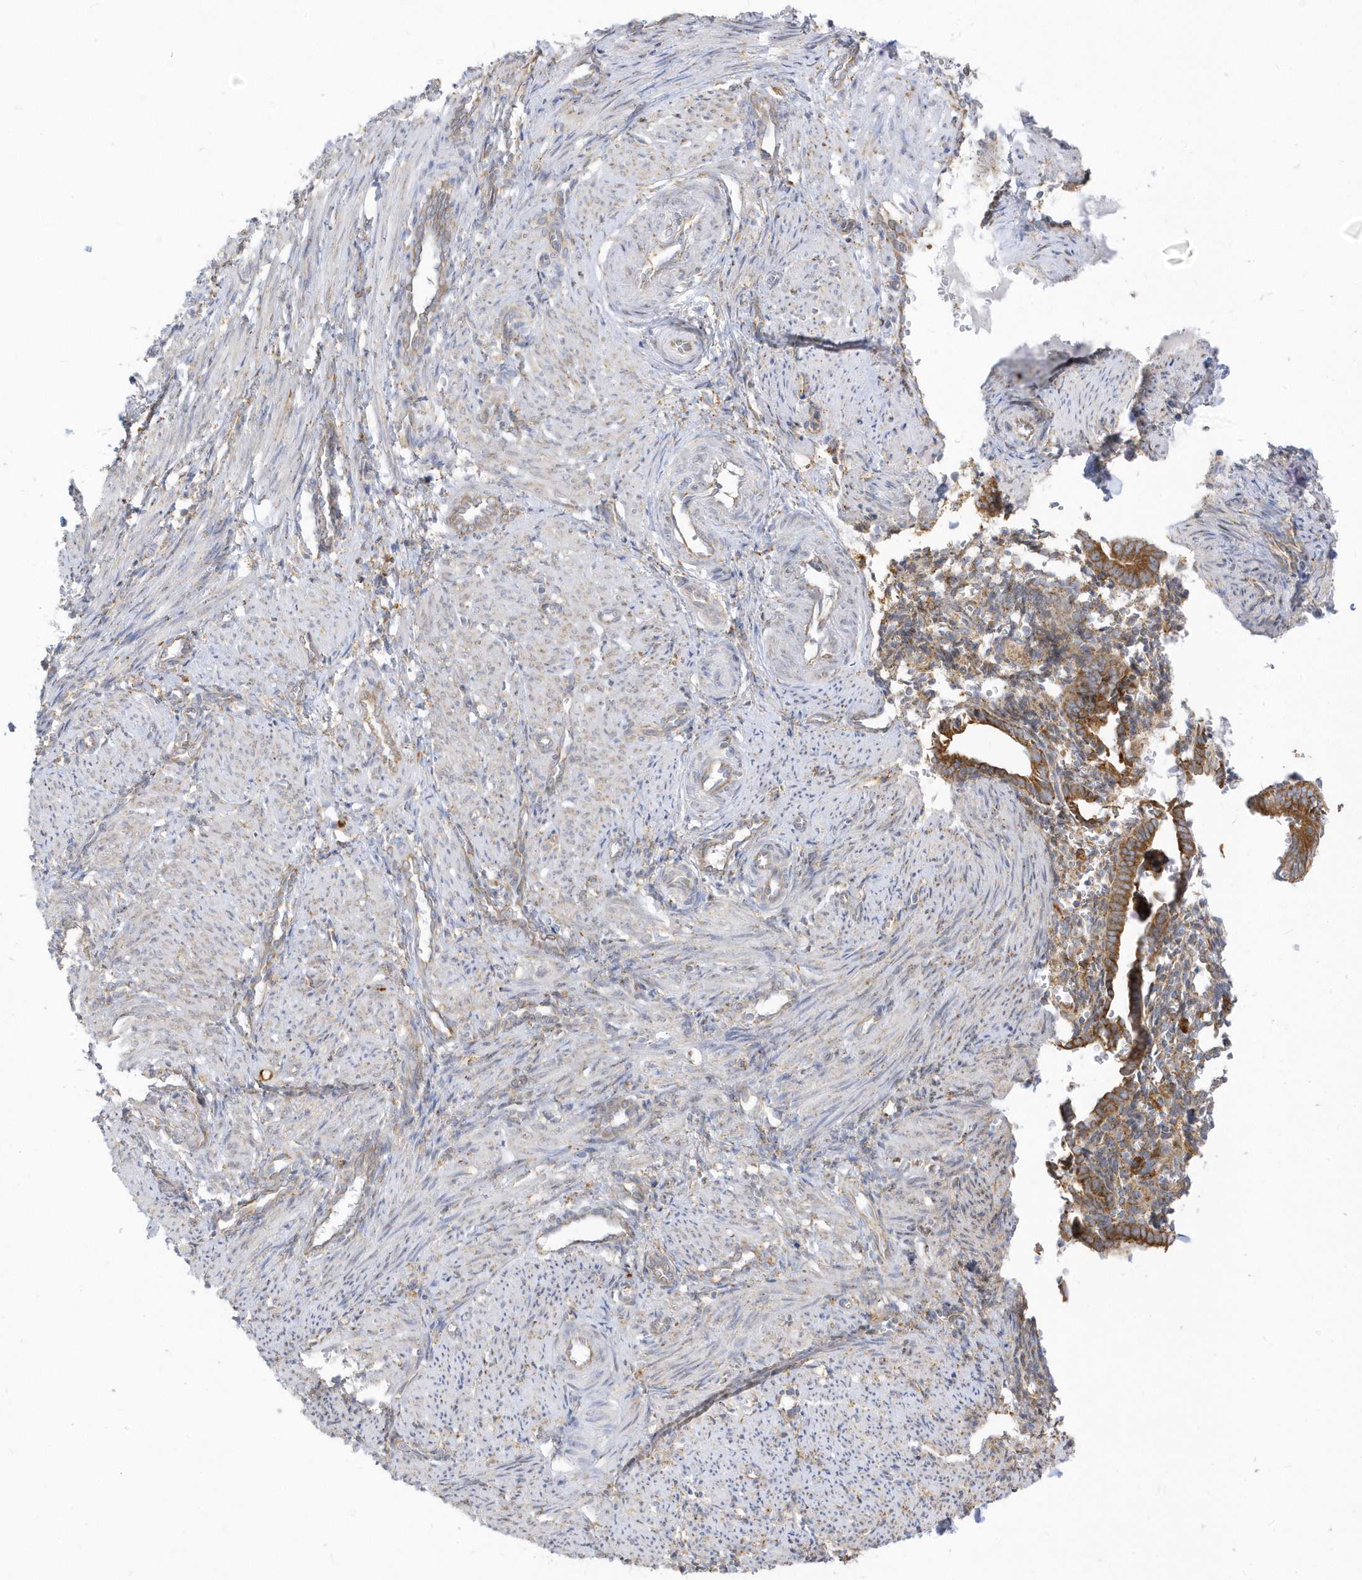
{"staining": {"intensity": "negative", "quantity": "none", "location": "none"}, "tissue": "smooth muscle", "cell_type": "Smooth muscle cells", "image_type": "normal", "snomed": [{"axis": "morphology", "description": "Normal tissue, NOS"}, {"axis": "topography", "description": "Endometrium"}], "caption": "High power microscopy photomicrograph of an immunohistochemistry (IHC) micrograph of benign smooth muscle, revealing no significant positivity in smooth muscle cells.", "gene": "PDIA6", "patient": {"sex": "female", "age": 33}}